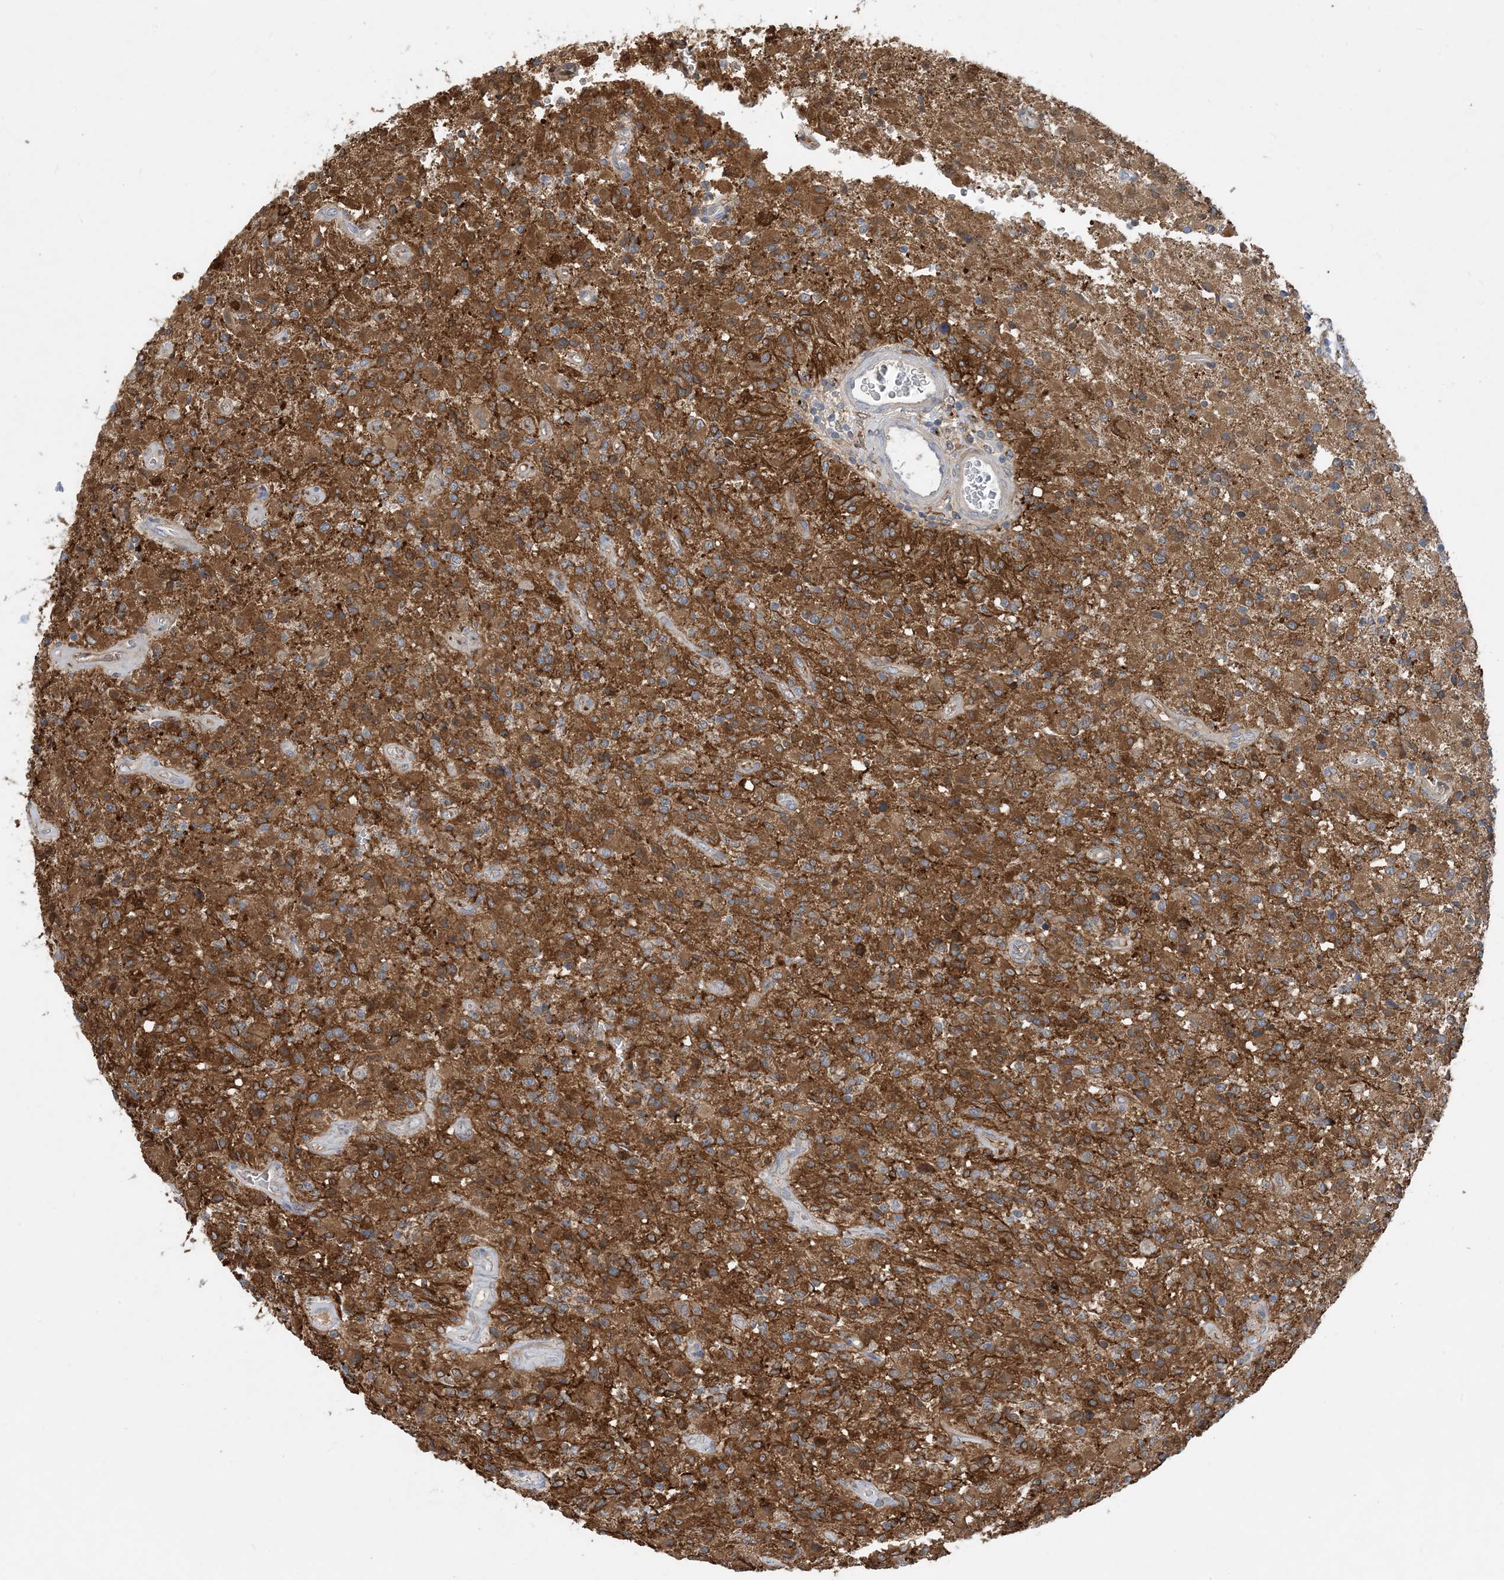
{"staining": {"intensity": "moderate", "quantity": ">75%", "location": "cytoplasmic/membranous"}, "tissue": "glioma", "cell_type": "Tumor cells", "image_type": "cancer", "snomed": [{"axis": "morphology", "description": "Glioma, malignant, High grade"}, {"axis": "topography", "description": "Brain"}], "caption": "About >75% of tumor cells in glioma show moderate cytoplasmic/membranous protein expression as visualized by brown immunohistochemical staining.", "gene": "EIF2A", "patient": {"sex": "female", "age": 57}}